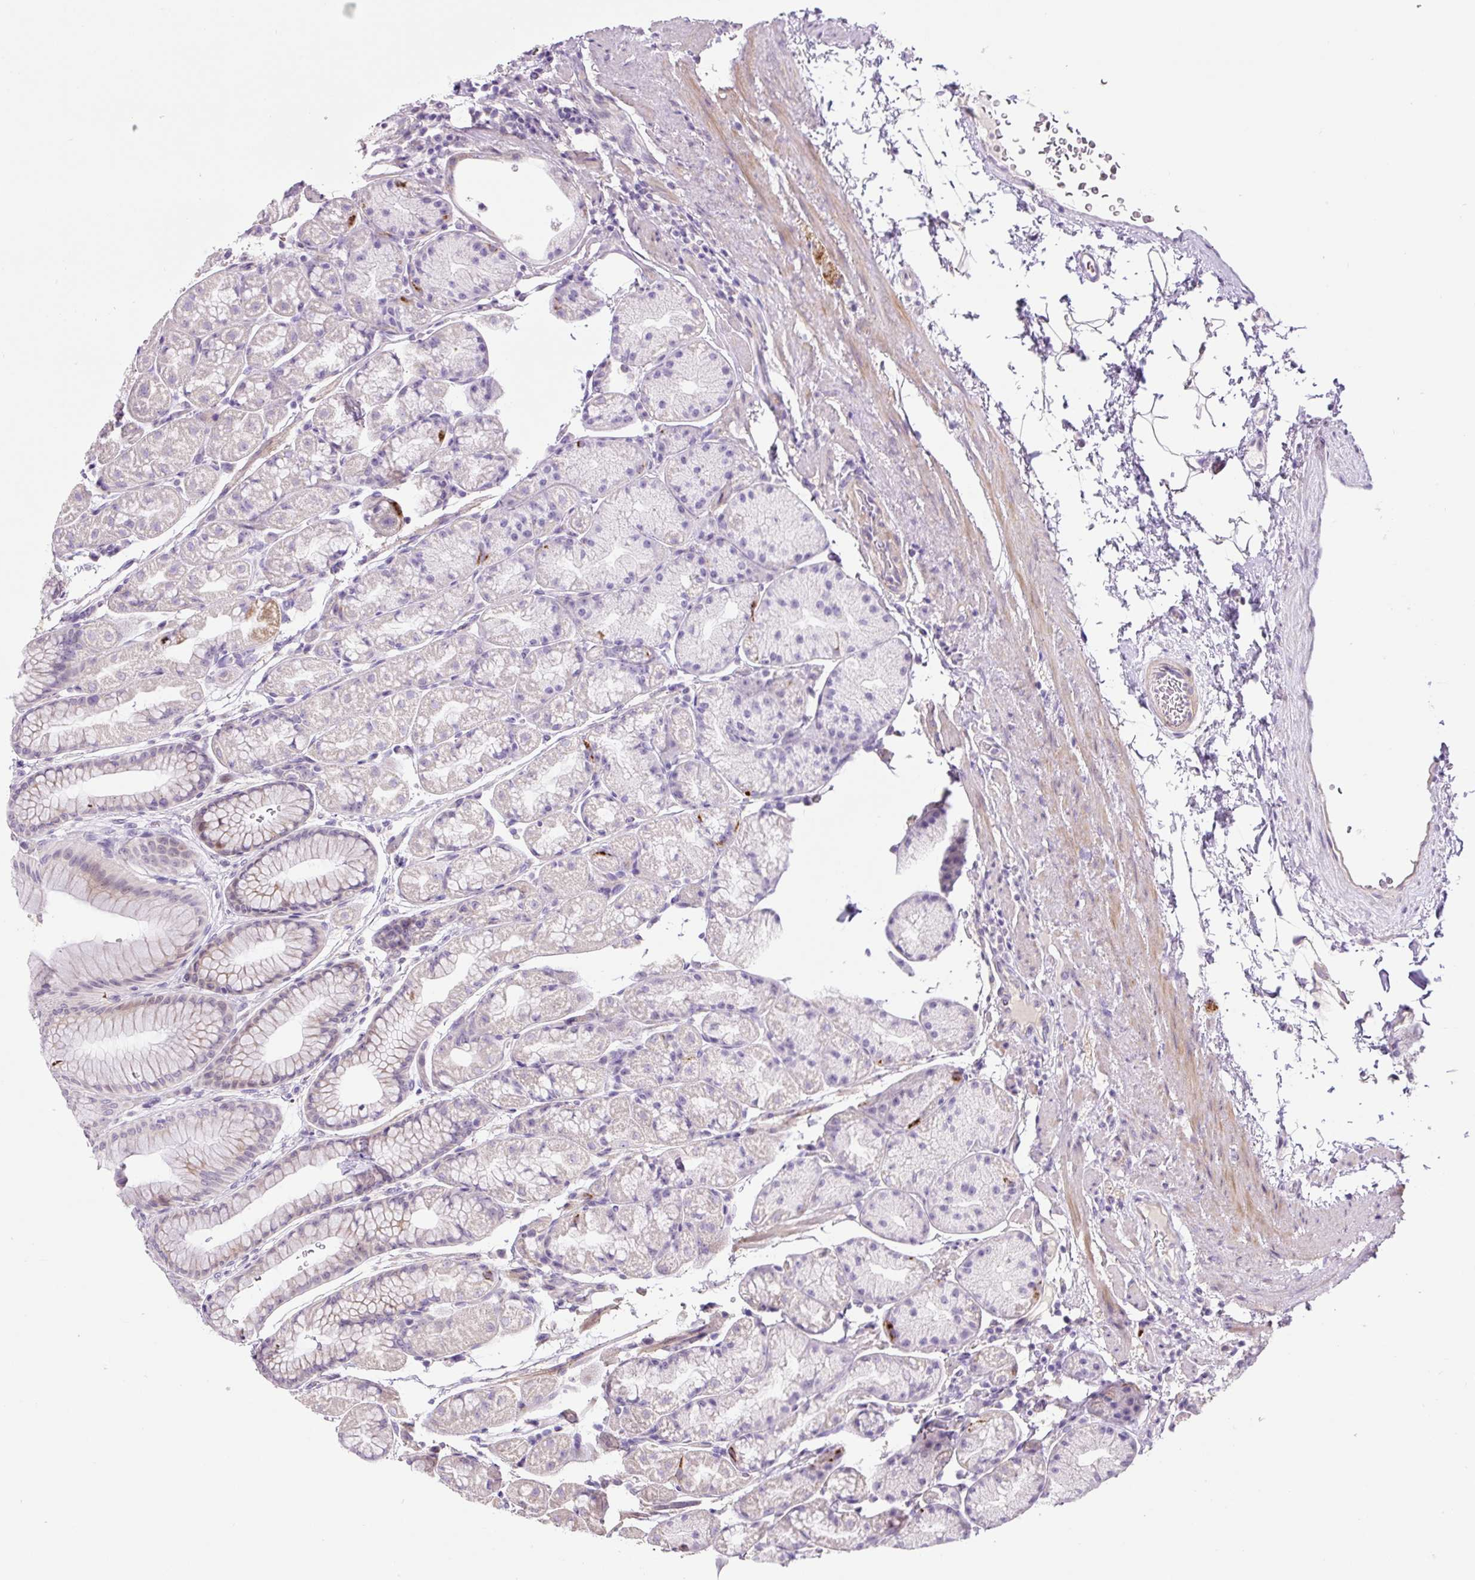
{"staining": {"intensity": "negative", "quantity": "none", "location": "none"}, "tissue": "stomach", "cell_type": "Glandular cells", "image_type": "normal", "snomed": [{"axis": "morphology", "description": "Normal tissue, NOS"}, {"axis": "topography", "description": "Stomach, lower"}], "caption": "Stomach stained for a protein using immunohistochemistry displays no positivity glandular cells.", "gene": "OGDHL", "patient": {"sex": "male", "age": 67}}